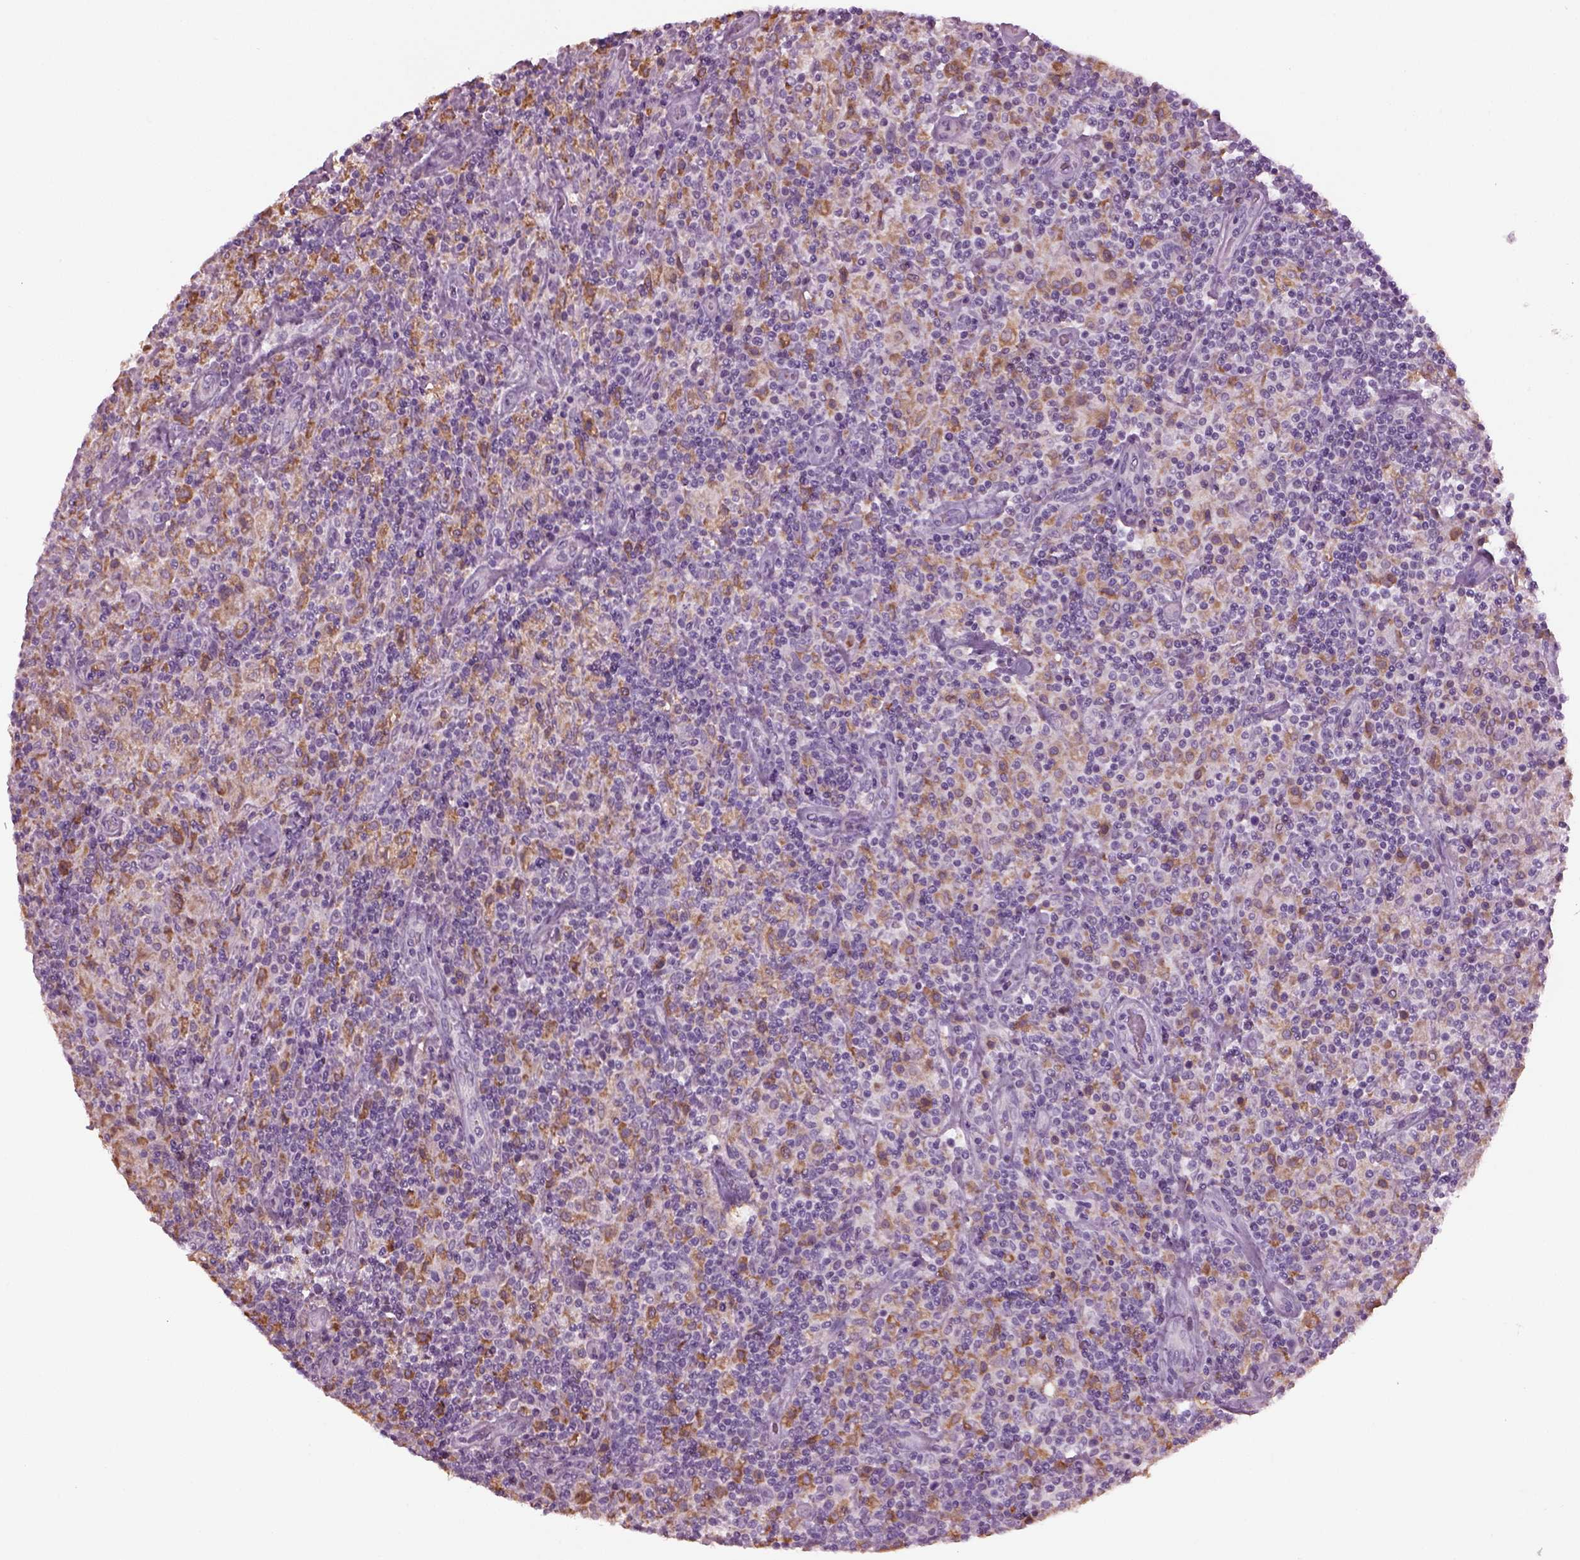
{"staining": {"intensity": "moderate", "quantity": ">75%", "location": "cytoplasmic/membranous"}, "tissue": "lymphoma", "cell_type": "Tumor cells", "image_type": "cancer", "snomed": [{"axis": "morphology", "description": "Hodgkin's disease, NOS"}, {"axis": "topography", "description": "Lymph node"}], "caption": "Lymphoma tissue reveals moderate cytoplasmic/membranous expression in approximately >75% of tumor cells", "gene": "TMEM231", "patient": {"sex": "male", "age": 70}}